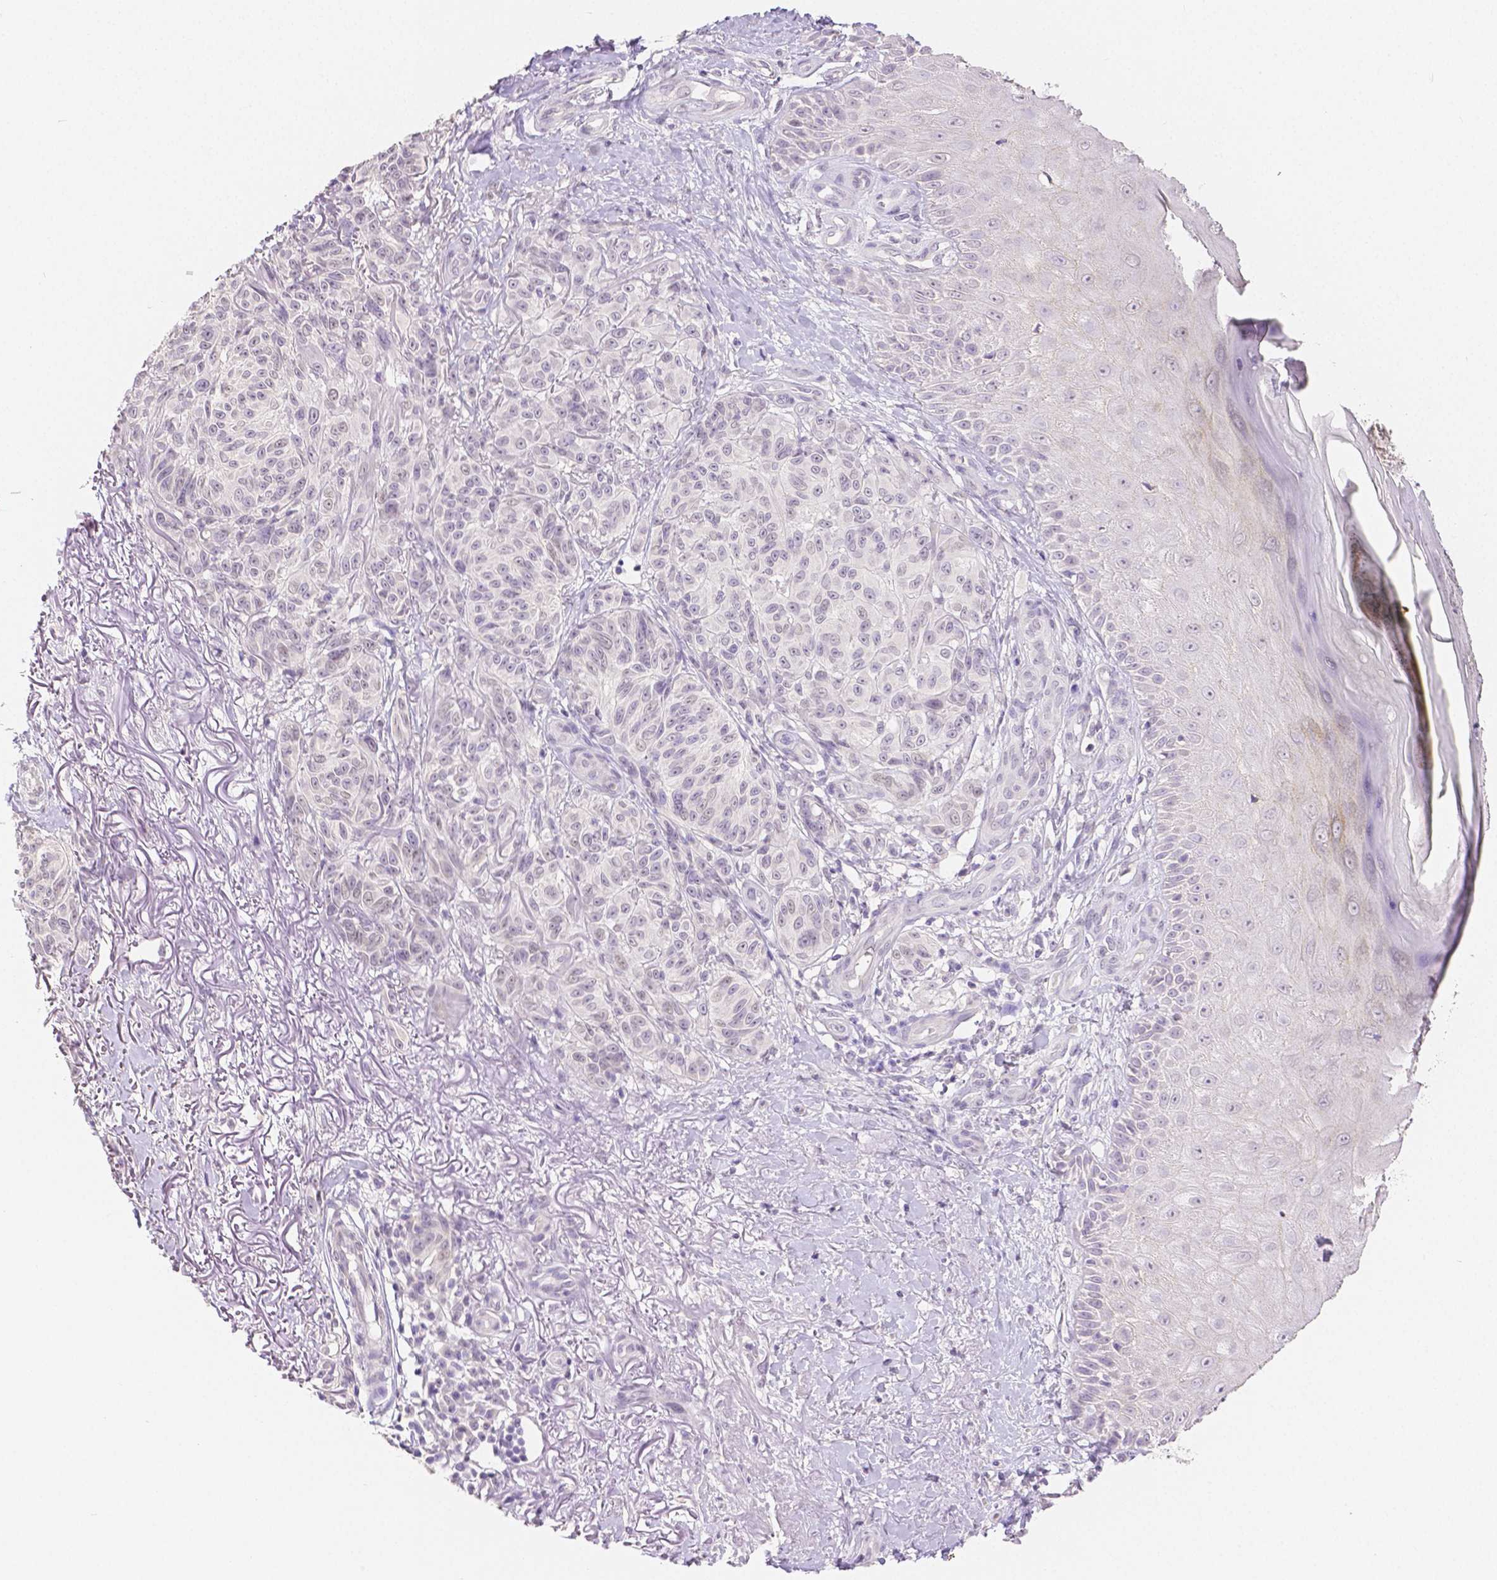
{"staining": {"intensity": "negative", "quantity": "none", "location": "none"}, "tissue": "melanoma", "cell_type": "Tumor cells", "image_type": "cancer", "snomed": [{"axis": "morphology", "description": "Malignant melanoma, NOS"}, {"axis": "topography", "description": "Skin"}], "caption": "A micrograph of melanoma stained for a protein exhibits no brown staining in tumor cells.", "gene": "OCLN", "patient": {"sex": "female", "age": 85}}